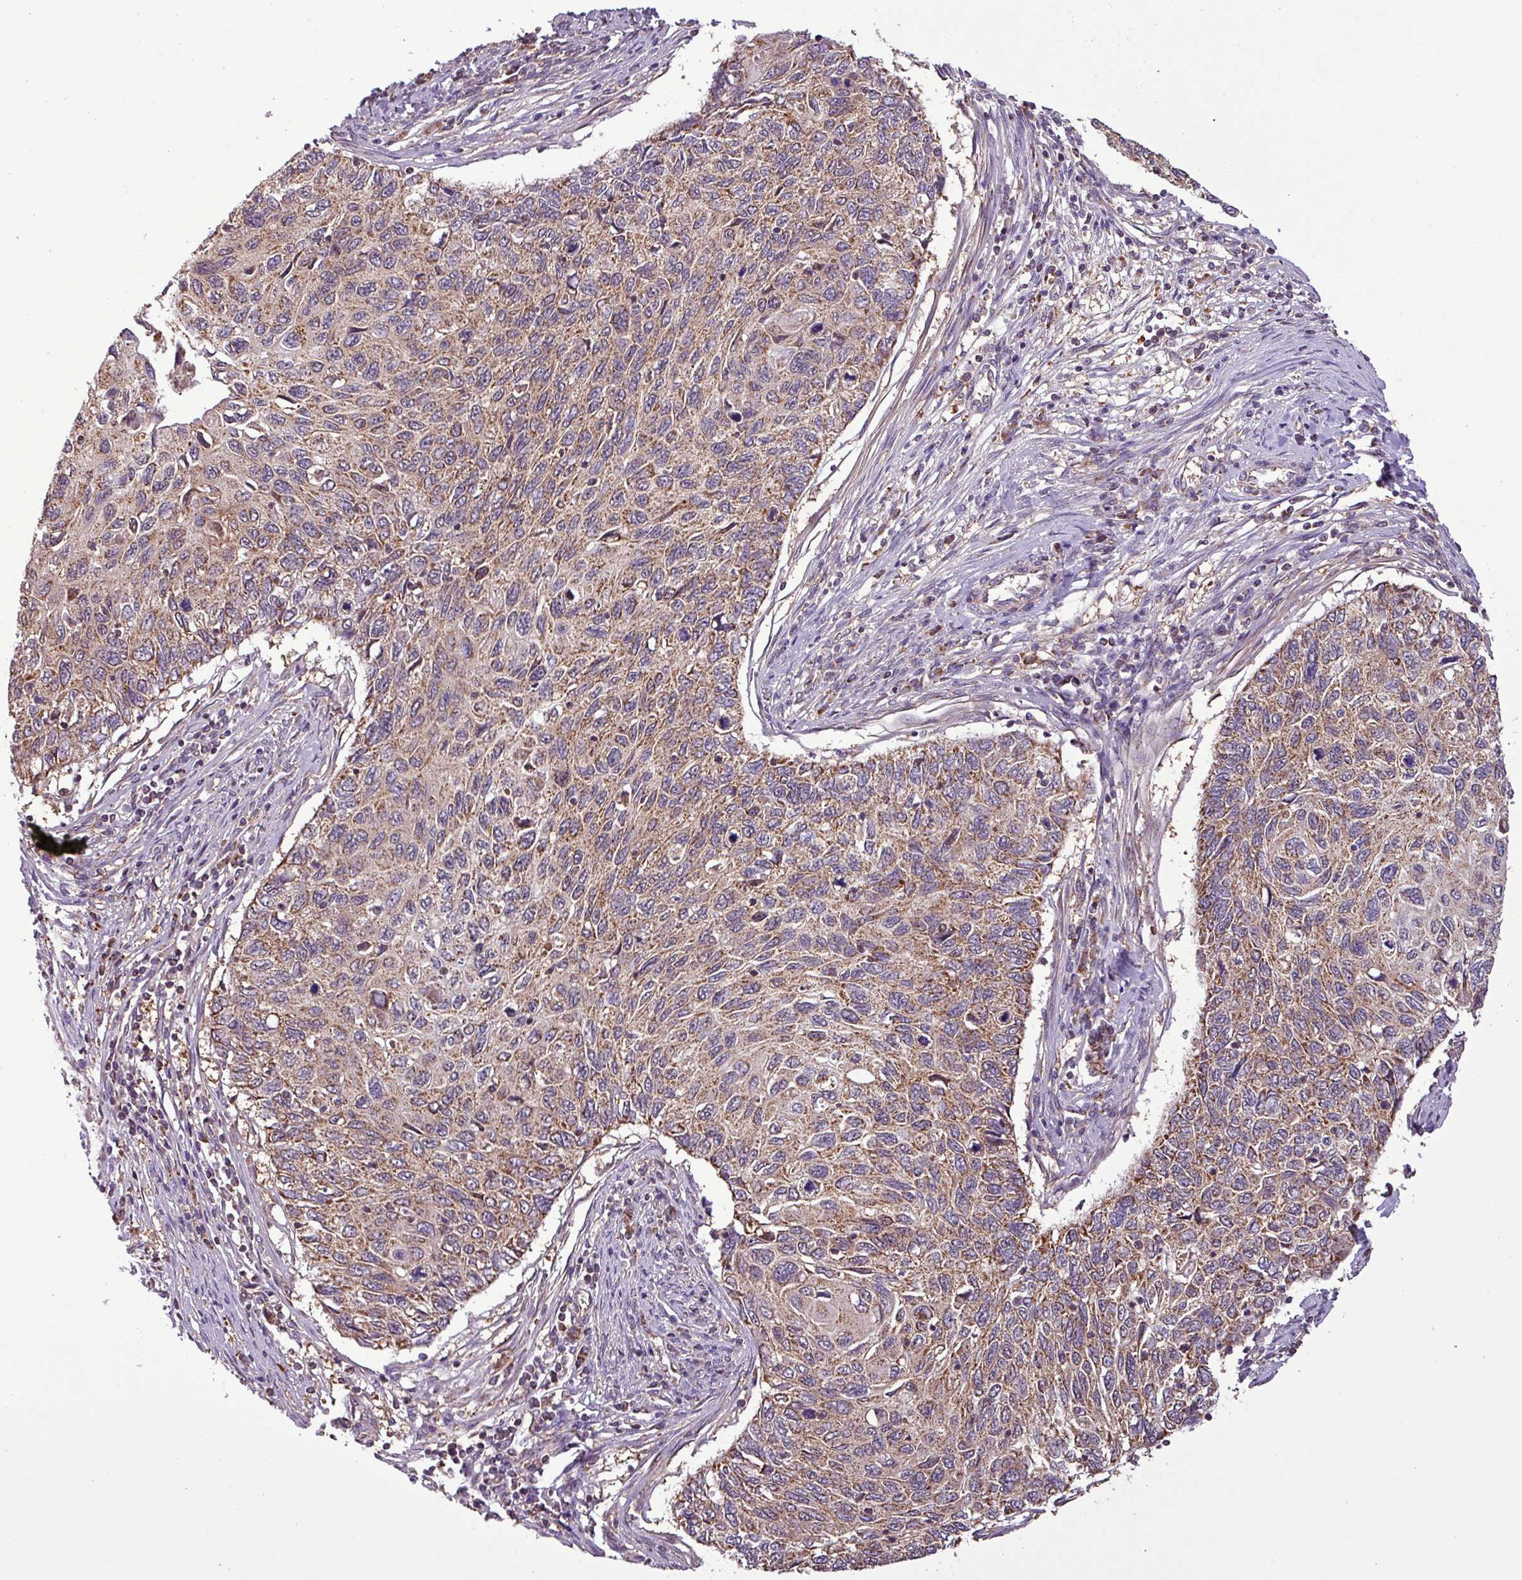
{"staining": {"intensity": "moderate", "quantity": ">75%", "location": "cytoplasmic/membranous"}, "tissue": "cervical cancer", "cell_type": "Tumor cells", "image_type": "cancer", "snomed": [{"axis": "morphology", "description": "Squamous cell carcinoma, NOS"}, {"axis": "topography", "description": "Cervix"}], "caption": "Squamous cell carcinoma (cervical) was stained to show a protein in brown. There is medium levels of moderate cytoplasmic/membranous positivity in about >75% of tumor cells. The protein is stained brown, and the nuclei are stained in blue (DAB IHC with brightfield microscopy, high magnification).", "gene": "MCTP2", "patient": {"sex": "female", "age": 70}}